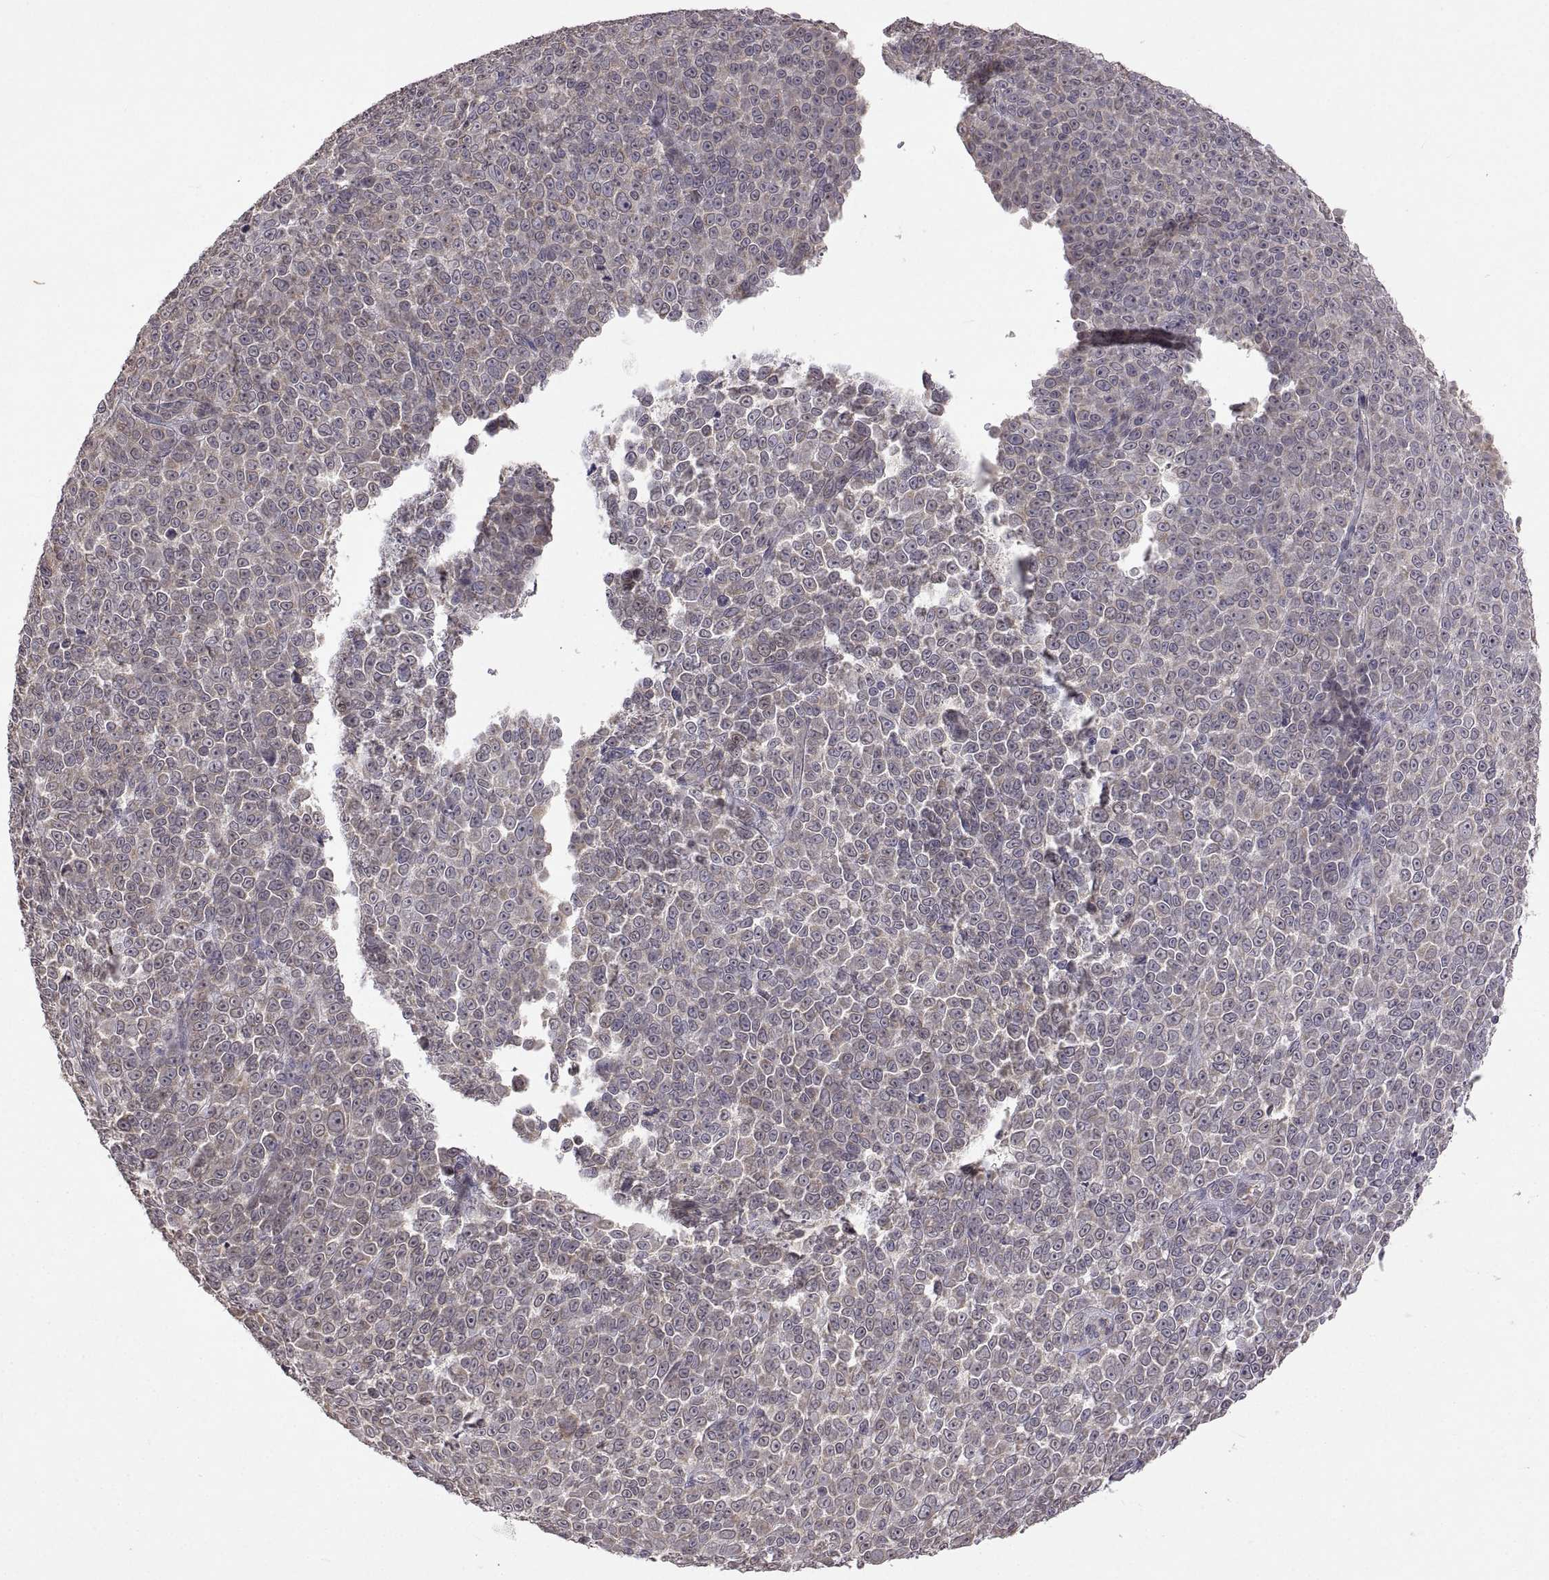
{"staining": {"intensity": "negative", "quantity": "none", "location": "none"}, "tissue": "melanoma", "cell_type": "Tumor cells", "image_type": "cancer", "snomed": [{"axis": "morphology", "description": "Malignant melanoma, NOS"}, {"axis": "topography", "description": "Skin"}], "caption": "DAB (3,3'-diaminobenzidine) immunohistochemical staining of human malignant melanoma reveals no significant expression in tumor cells. The staining was performed using DAB to visualize the protein expression in brown, while the nuclei were stained in blue with hematoxylin (Magnification: 20x).", "gene": "LAMA1", "patient": {"sex": "female", "age": 95}}